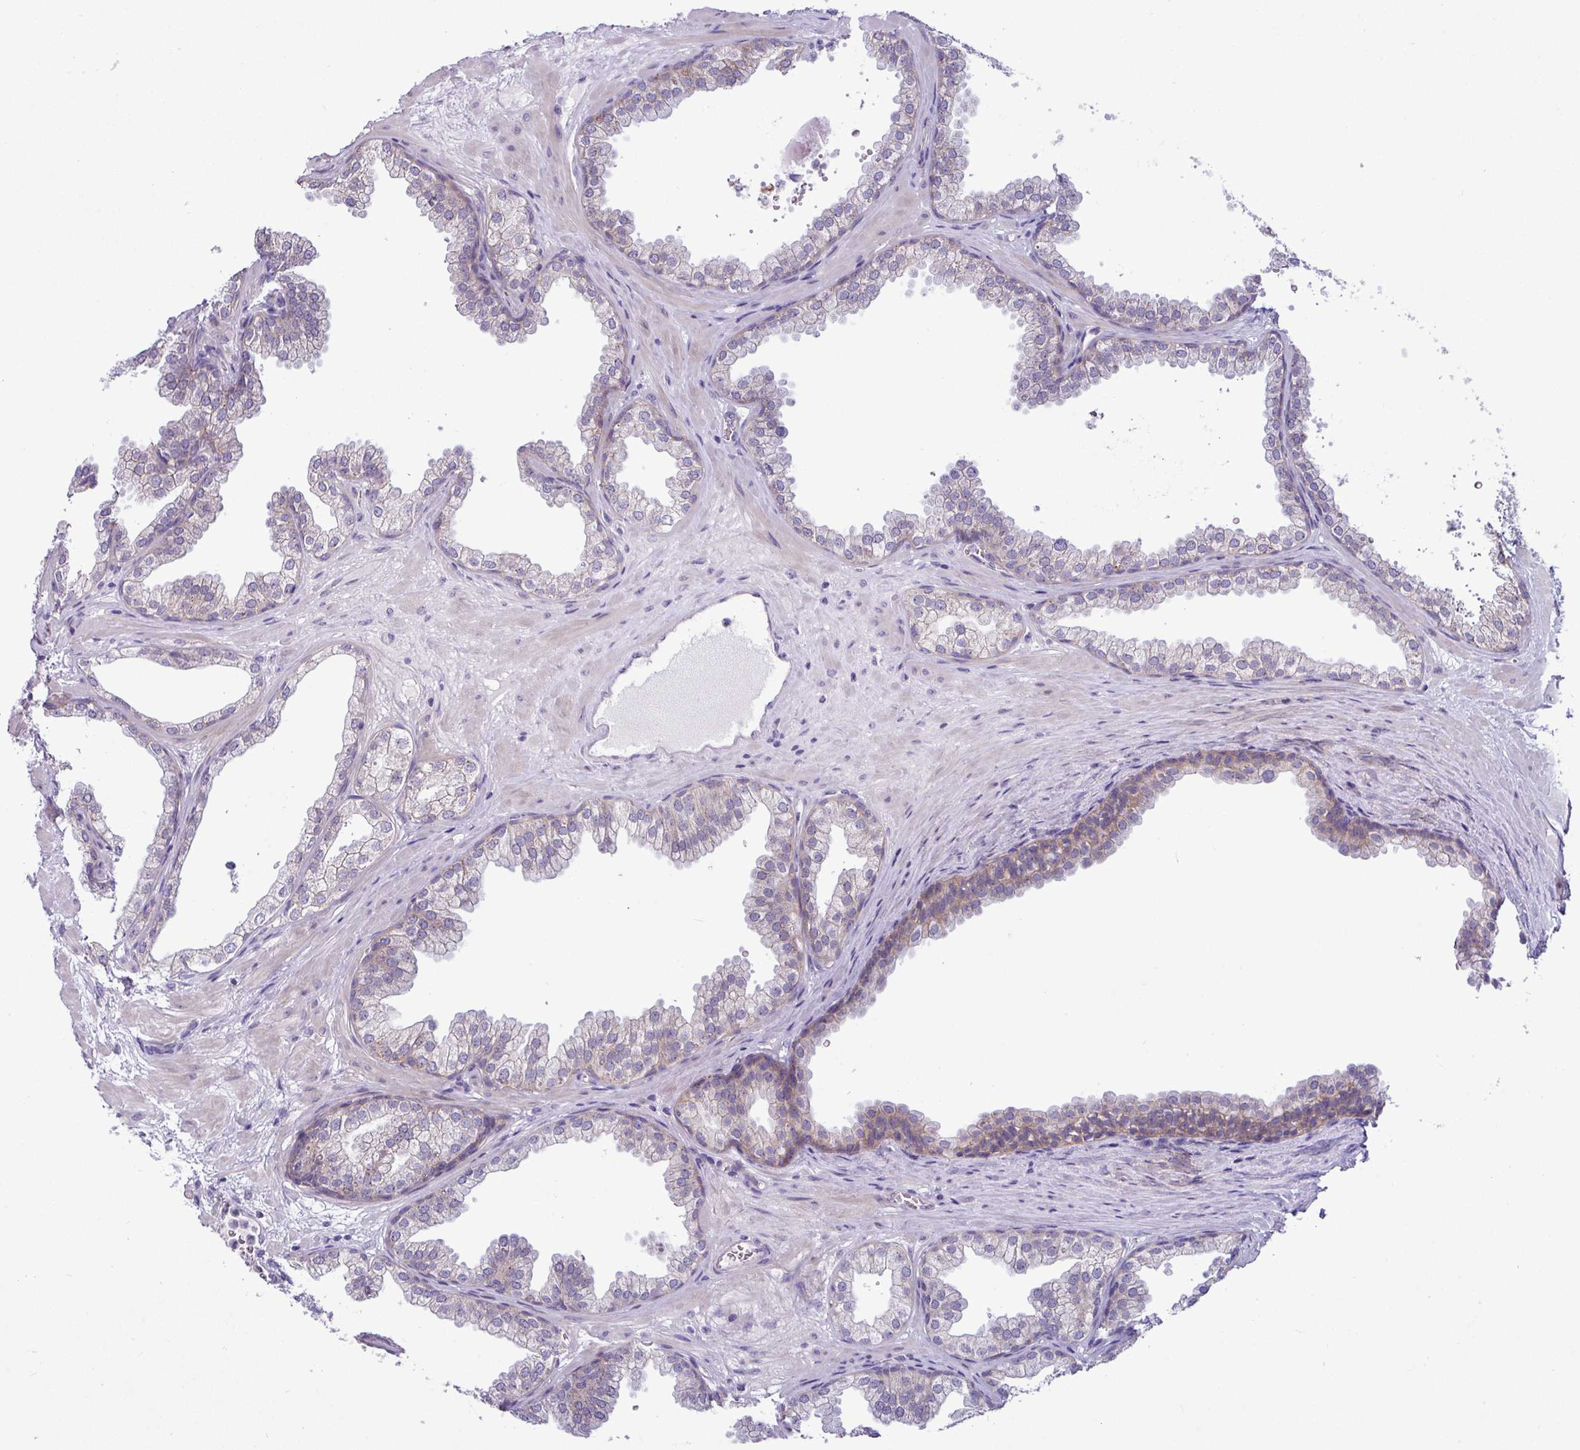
{"staining": {"intensity": "weak", "quantity": "25%-75%", "location": "cytoplasmic/membranous"}, "tissue": "prostate", "cell_type": "Glandular cells", "image_type": "normal", "snomed": [{"axis": "morphology", "description": "Normal tissue, NOS"}, {"axis": "topography", "description": "Prostate"}], "caption": "Protein staining by immunohistochemistry exhibits weak cytoplasmic/membranous staining in about 25%-75% of glandular cells in normal prostate.", "gene": "ACAP3", "patient": {"sex": "male", "age": 37}}